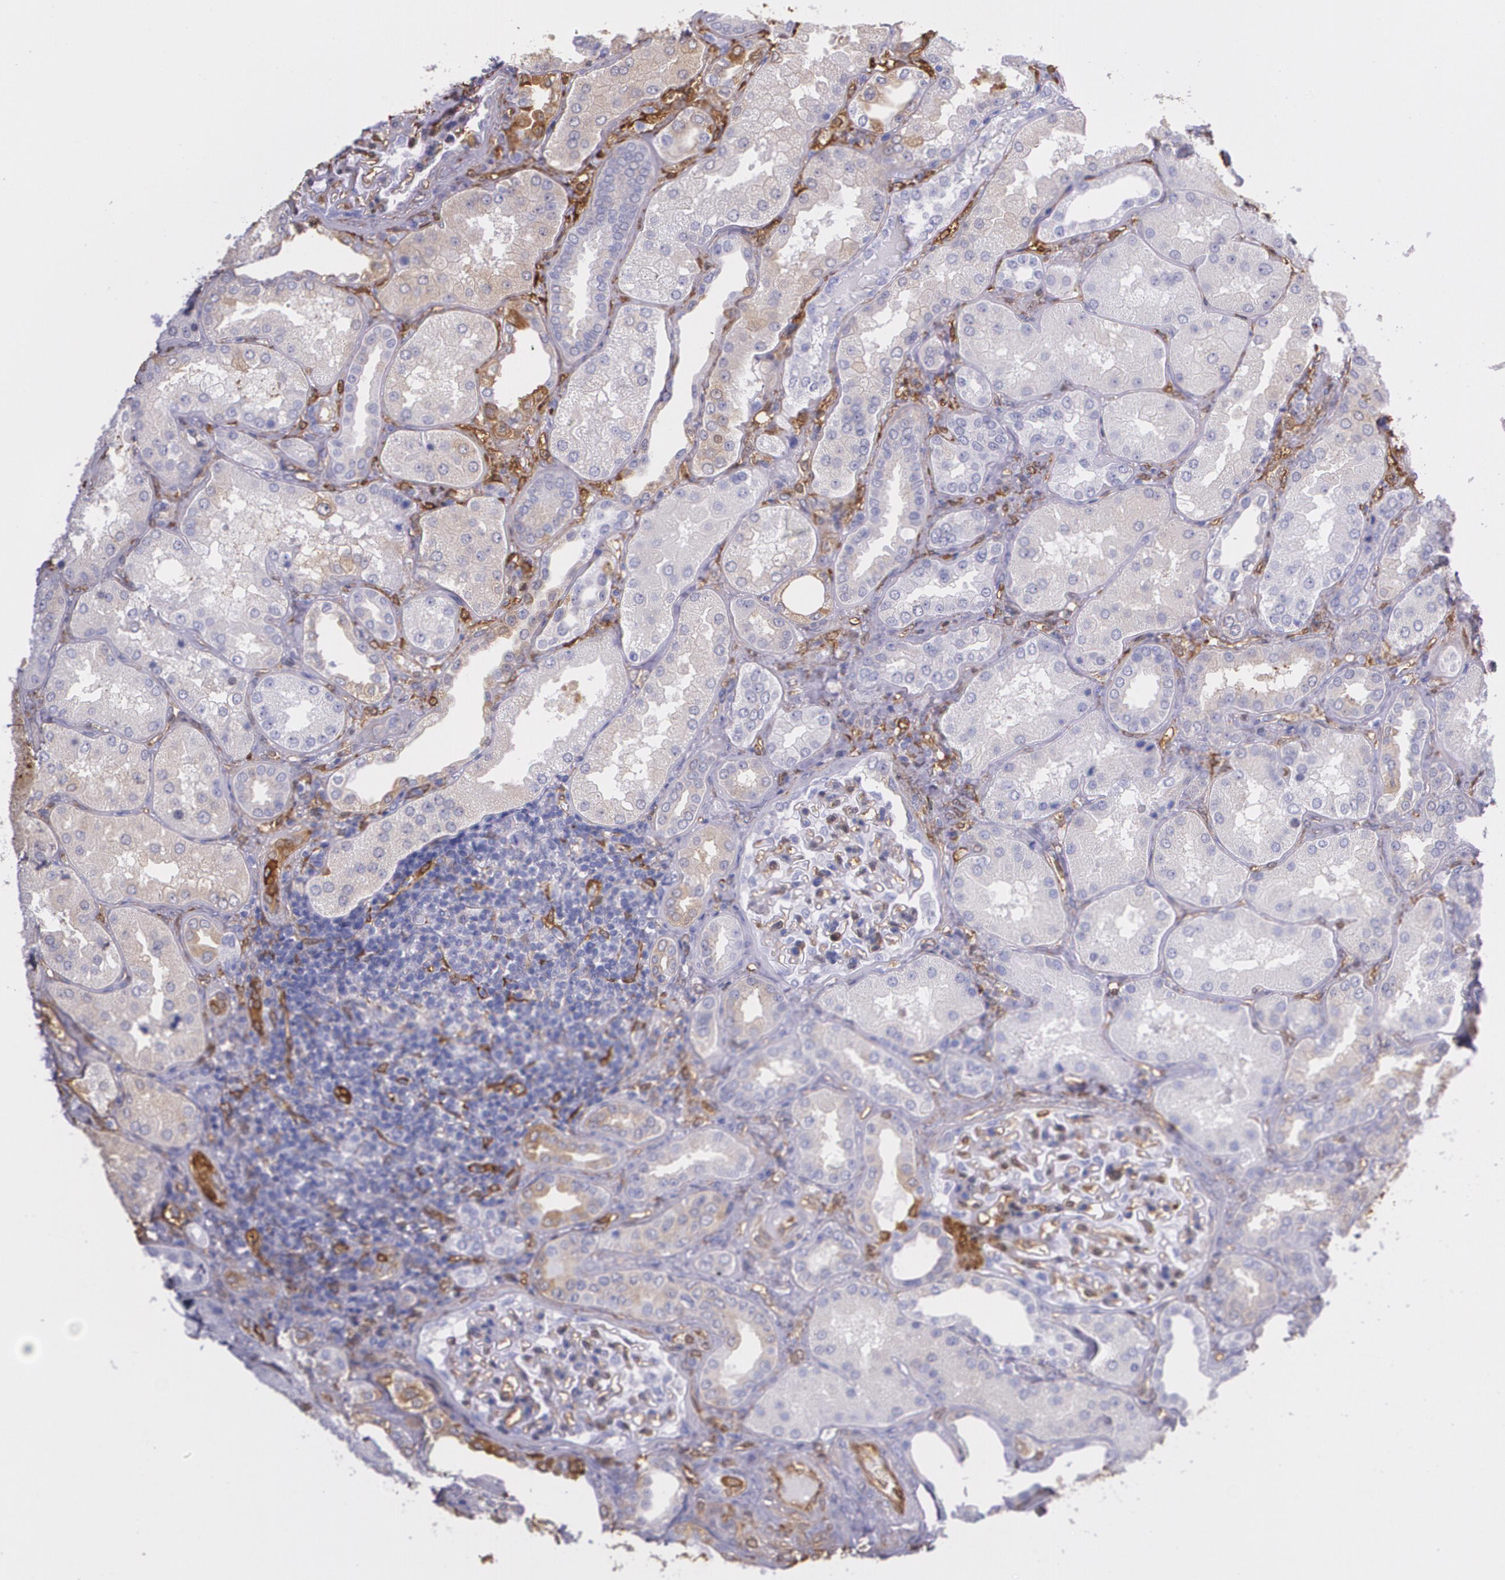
{"staining": {"intensity": "moderate", "quantity": "25%-75%", "location": "cytoplasmic/membranous"}, "tissue": "kidney", "cell_type": "Cells in glomeruli", "image_type": "normal", "snomed": [{"axis": "morphology", "description": "Normal tissue, NOS"}, {"axis": "topography", "description": "Kidney"}], "caption": "Protein staining shows moderate cytoplasmic/membranous positivity in about 25%-75% of cells in glomeruli in benign kidney. The protein is stained brown, and the nuclei are stained in blue (DAB (3,3'-diaminobenzidine) IHC with brightfield microscopy, high magnification).", "gene": "MMP2", "patient": {"sex": "female", "age": 56}}